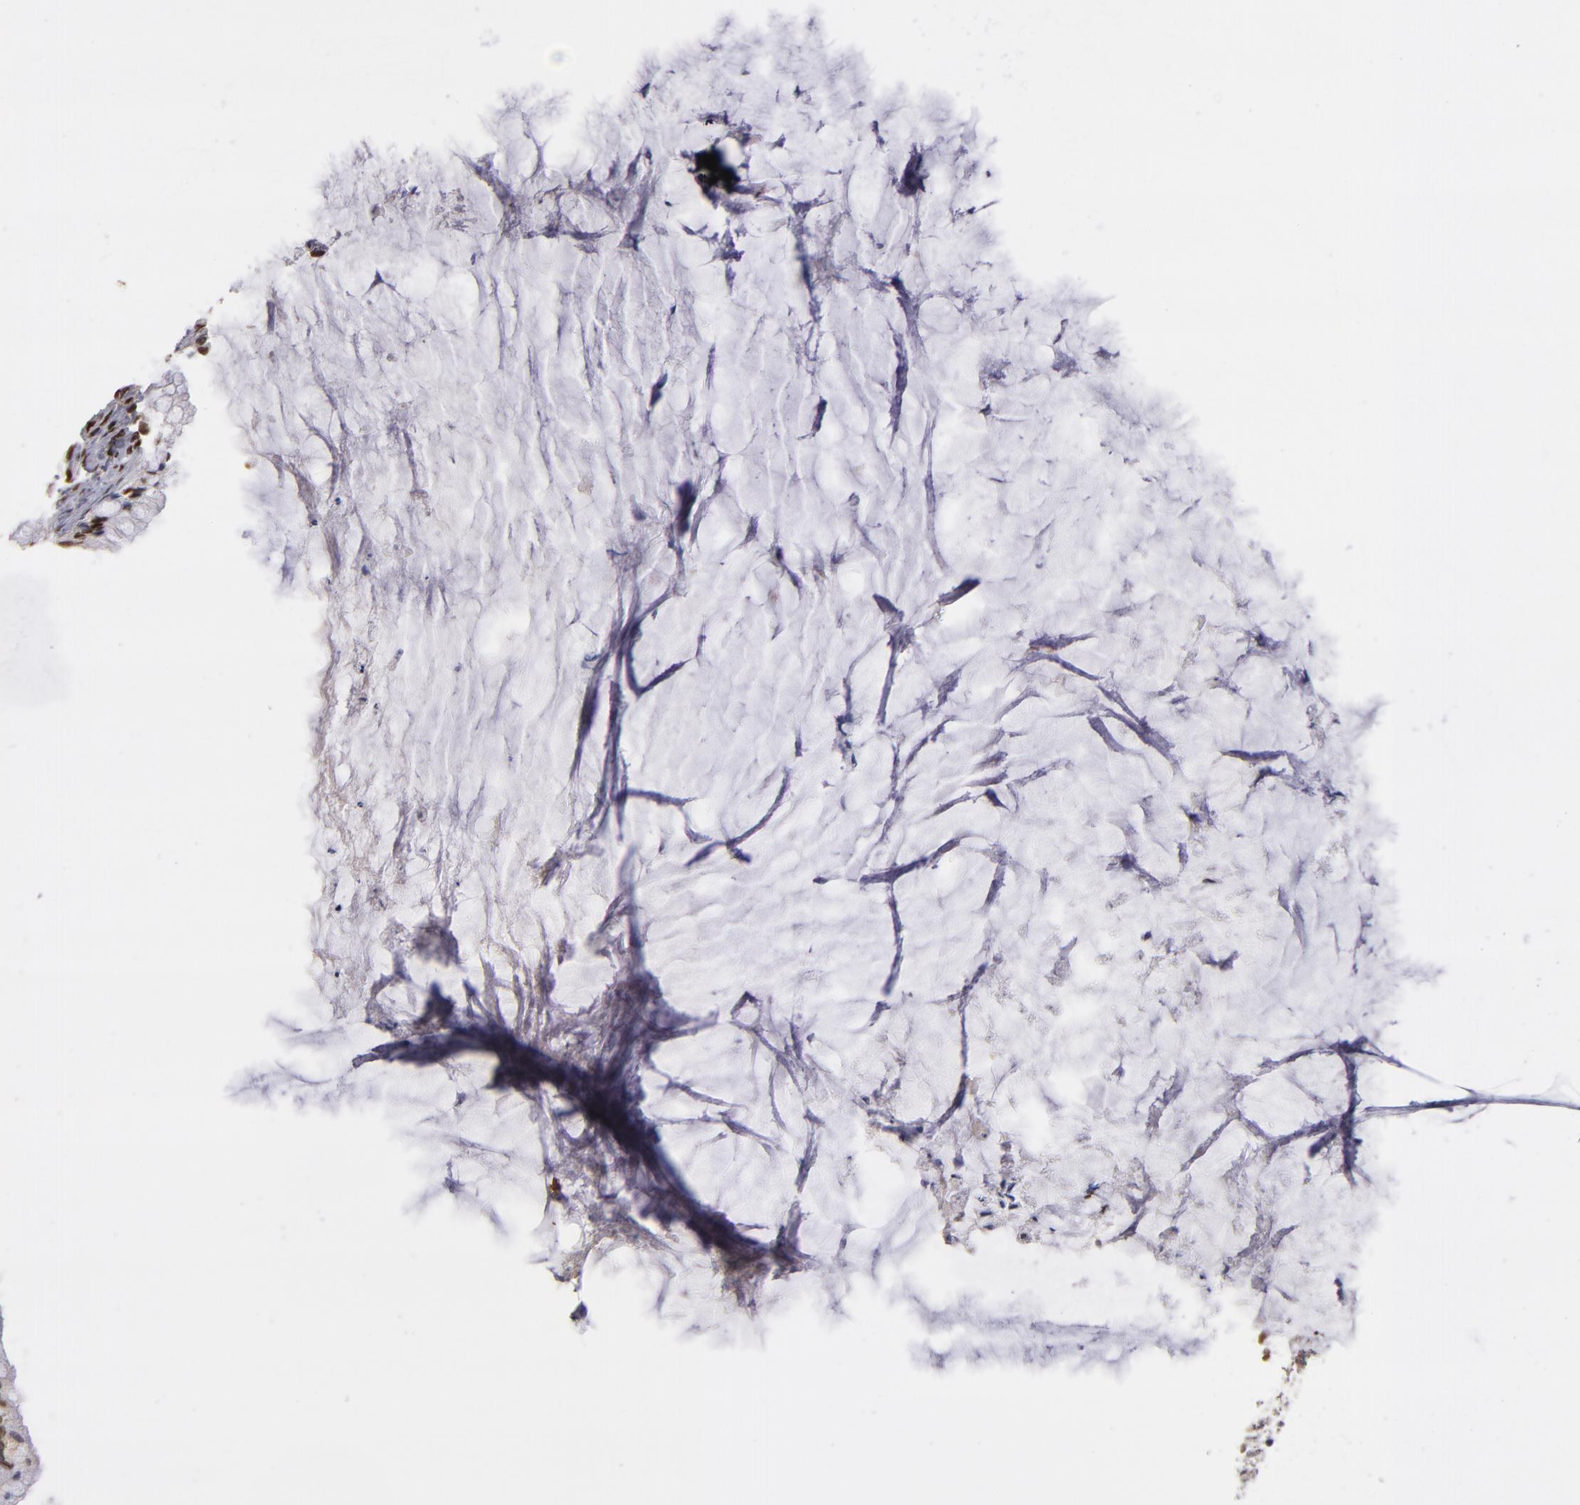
{"staining": {"intensity": "moderate", "quantity": "25%-75%", "location": "nuclear"}, "tissue": "ovarian cancer", "cell_type": "Tumor cells", "image_type": "cancer", "snomed": [{"axis": "morphology", "description": "Cystadenocarcinoma, mucinous, NOS"}, {"axis": "topography", "description": "Ovary"}], "caption": "Tumor cells display medium levels of moderate nuclear expression in approximately 25%-75% of cells in human mucinous cystadenocarcinoma (ovarian).", "gene": "UPF3B", "patient": {"sex": "female", "age": 57}}